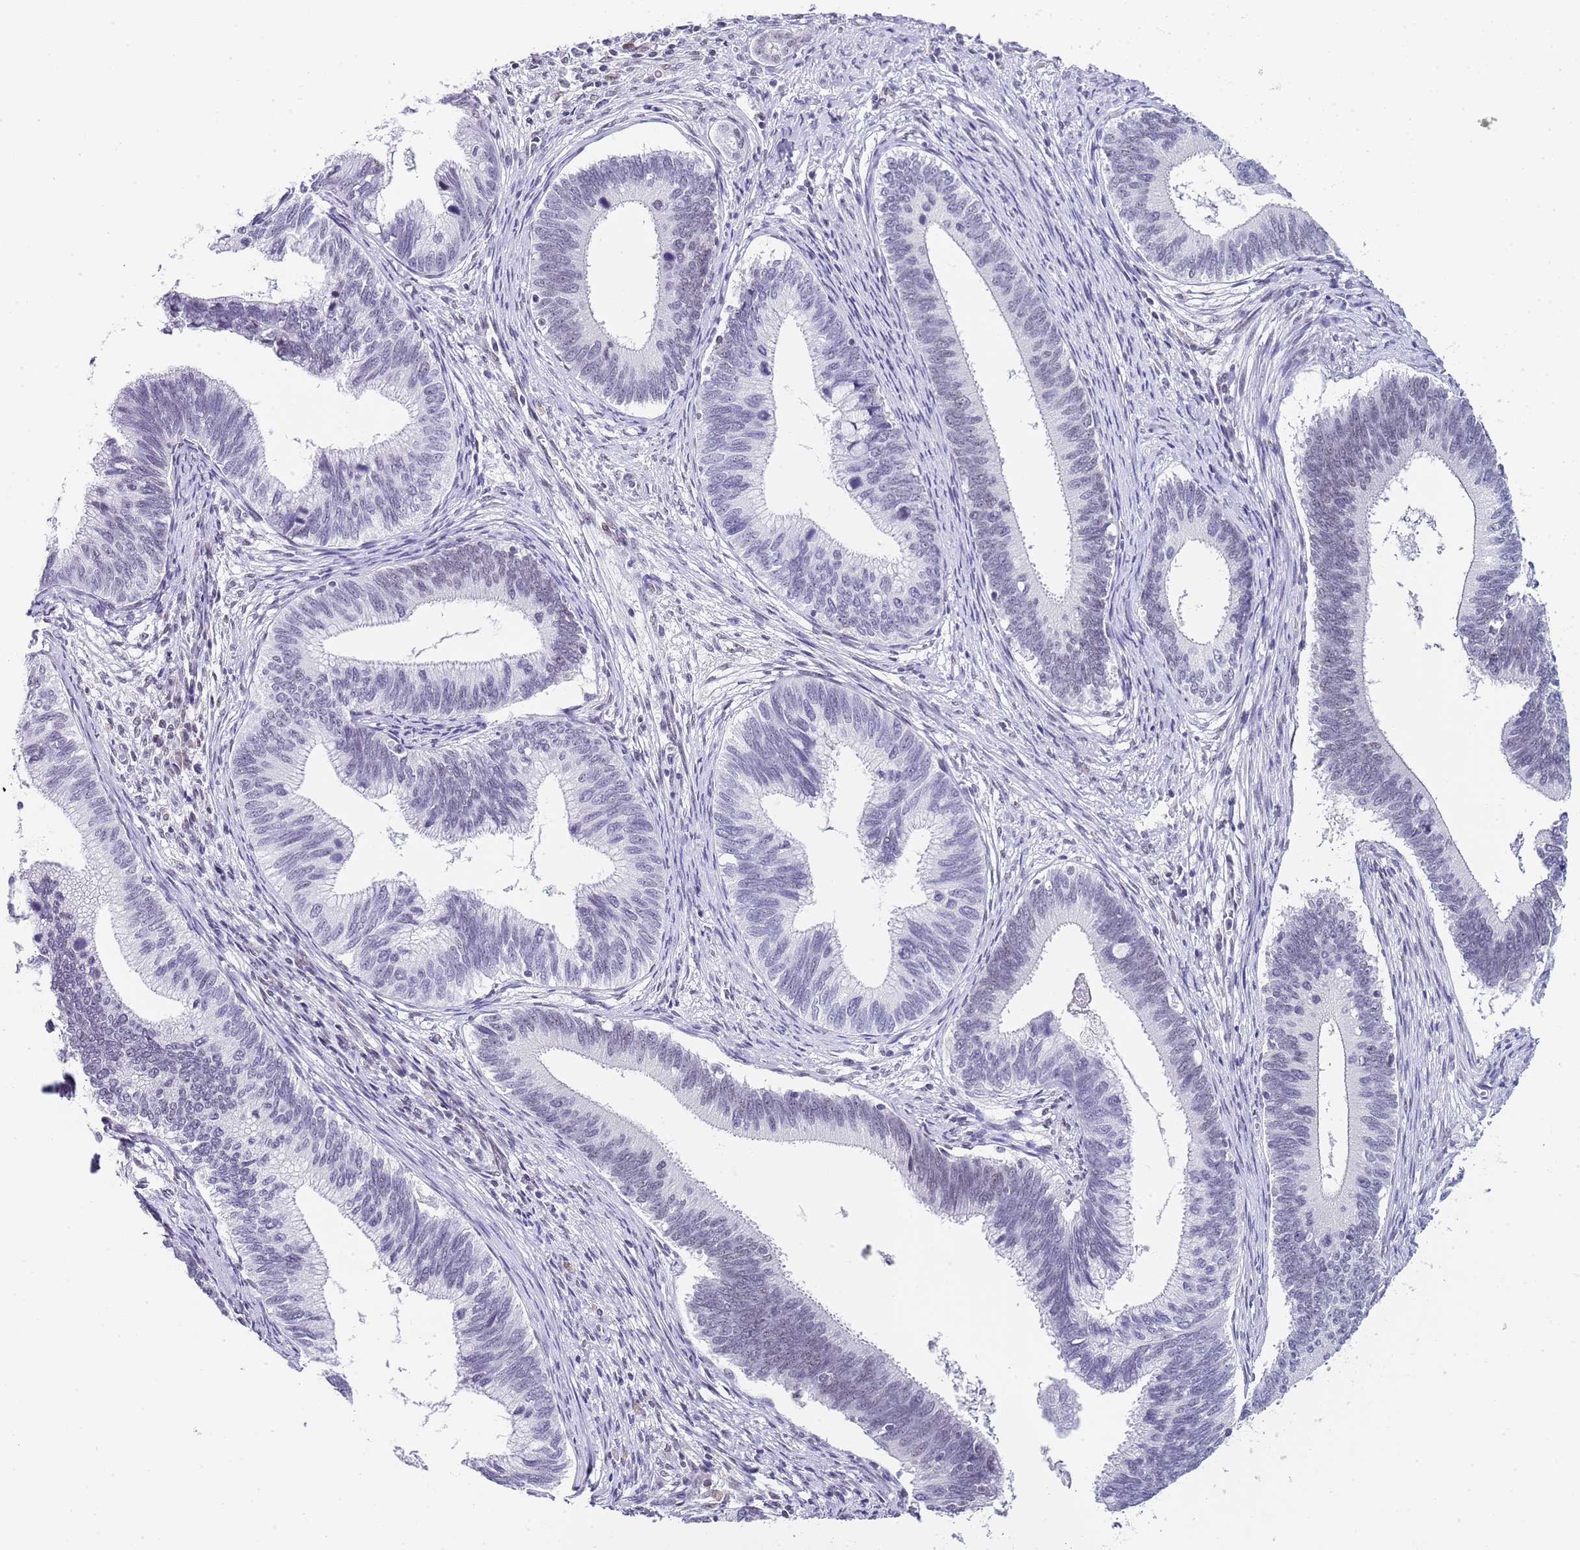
{"staining": {"intensity": "negative", "quantity": "none", "location": "none"}, "tissue": "cervical cancer", "cell_type": "Tumor cells", "image_type": "cancer", "snomed": [{"axis": "morphology", "description": "Adenocarcinoma, NOS"}, {"axis": "topography", "description": "Cervix"}], "caption": "Immunohistochemical staining of human cervical adenocarcinoma reveals no significant staining in tumor cells.", "gene": "NOP56", "patient": {"sex": "female", "age": 42}}